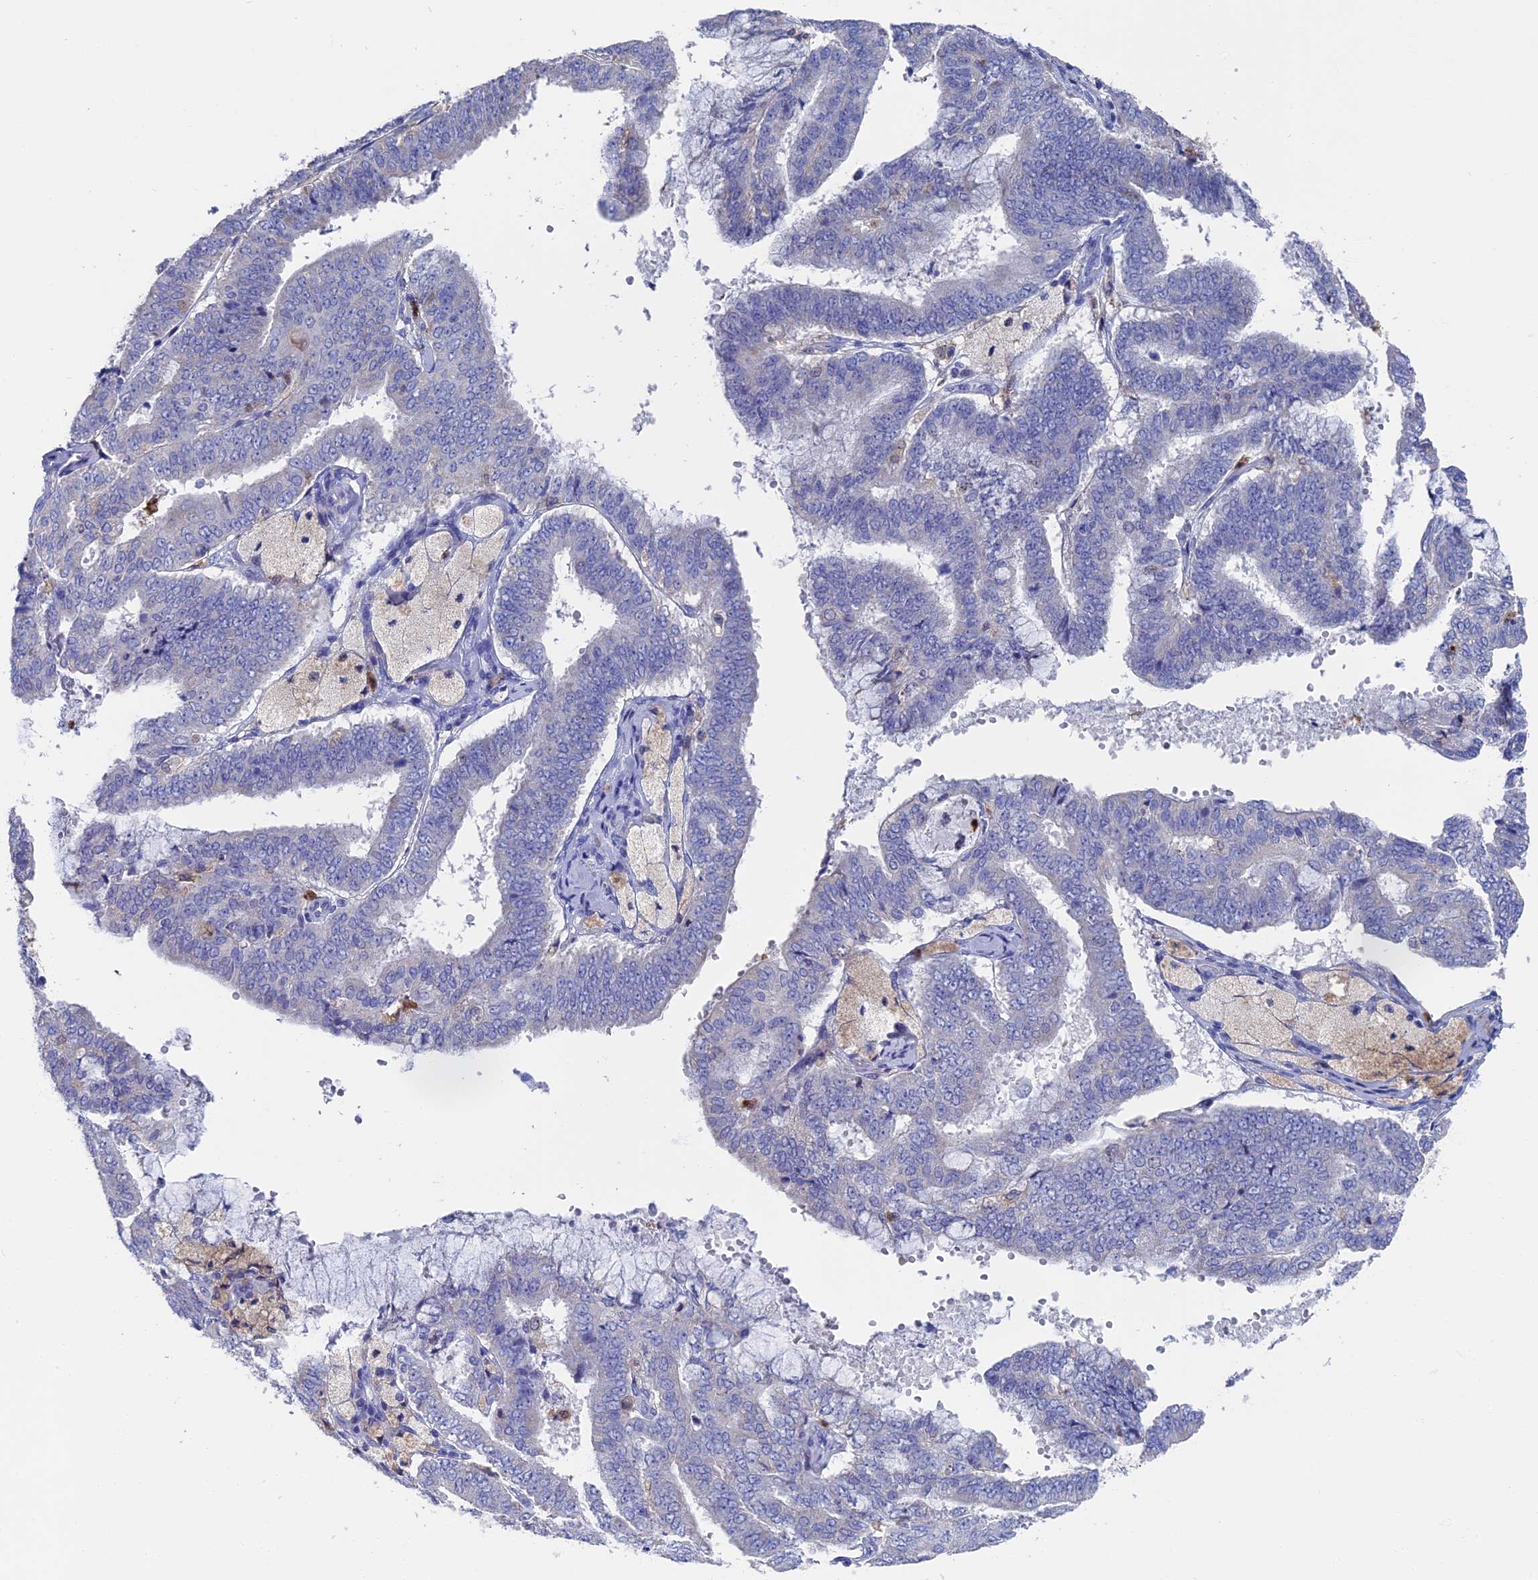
{"staining": {"intensity": "negative", "quantity": "none", "location": "none"}, "tissue": "endometrial cancer", "cell_type": "Tumor cells", "image_type": "cancer", "snomed": [{"axis": "morphology", "description": "Adenocarcinoma, NOS"}, {"axis": "topography", "description": "Endometrium"}], "caption": "Tumor cells show no significant positivity in adenocarcinoma (endometrial).", "gene": "NCF4", "patient": {"sex": "female", "age": 63}}